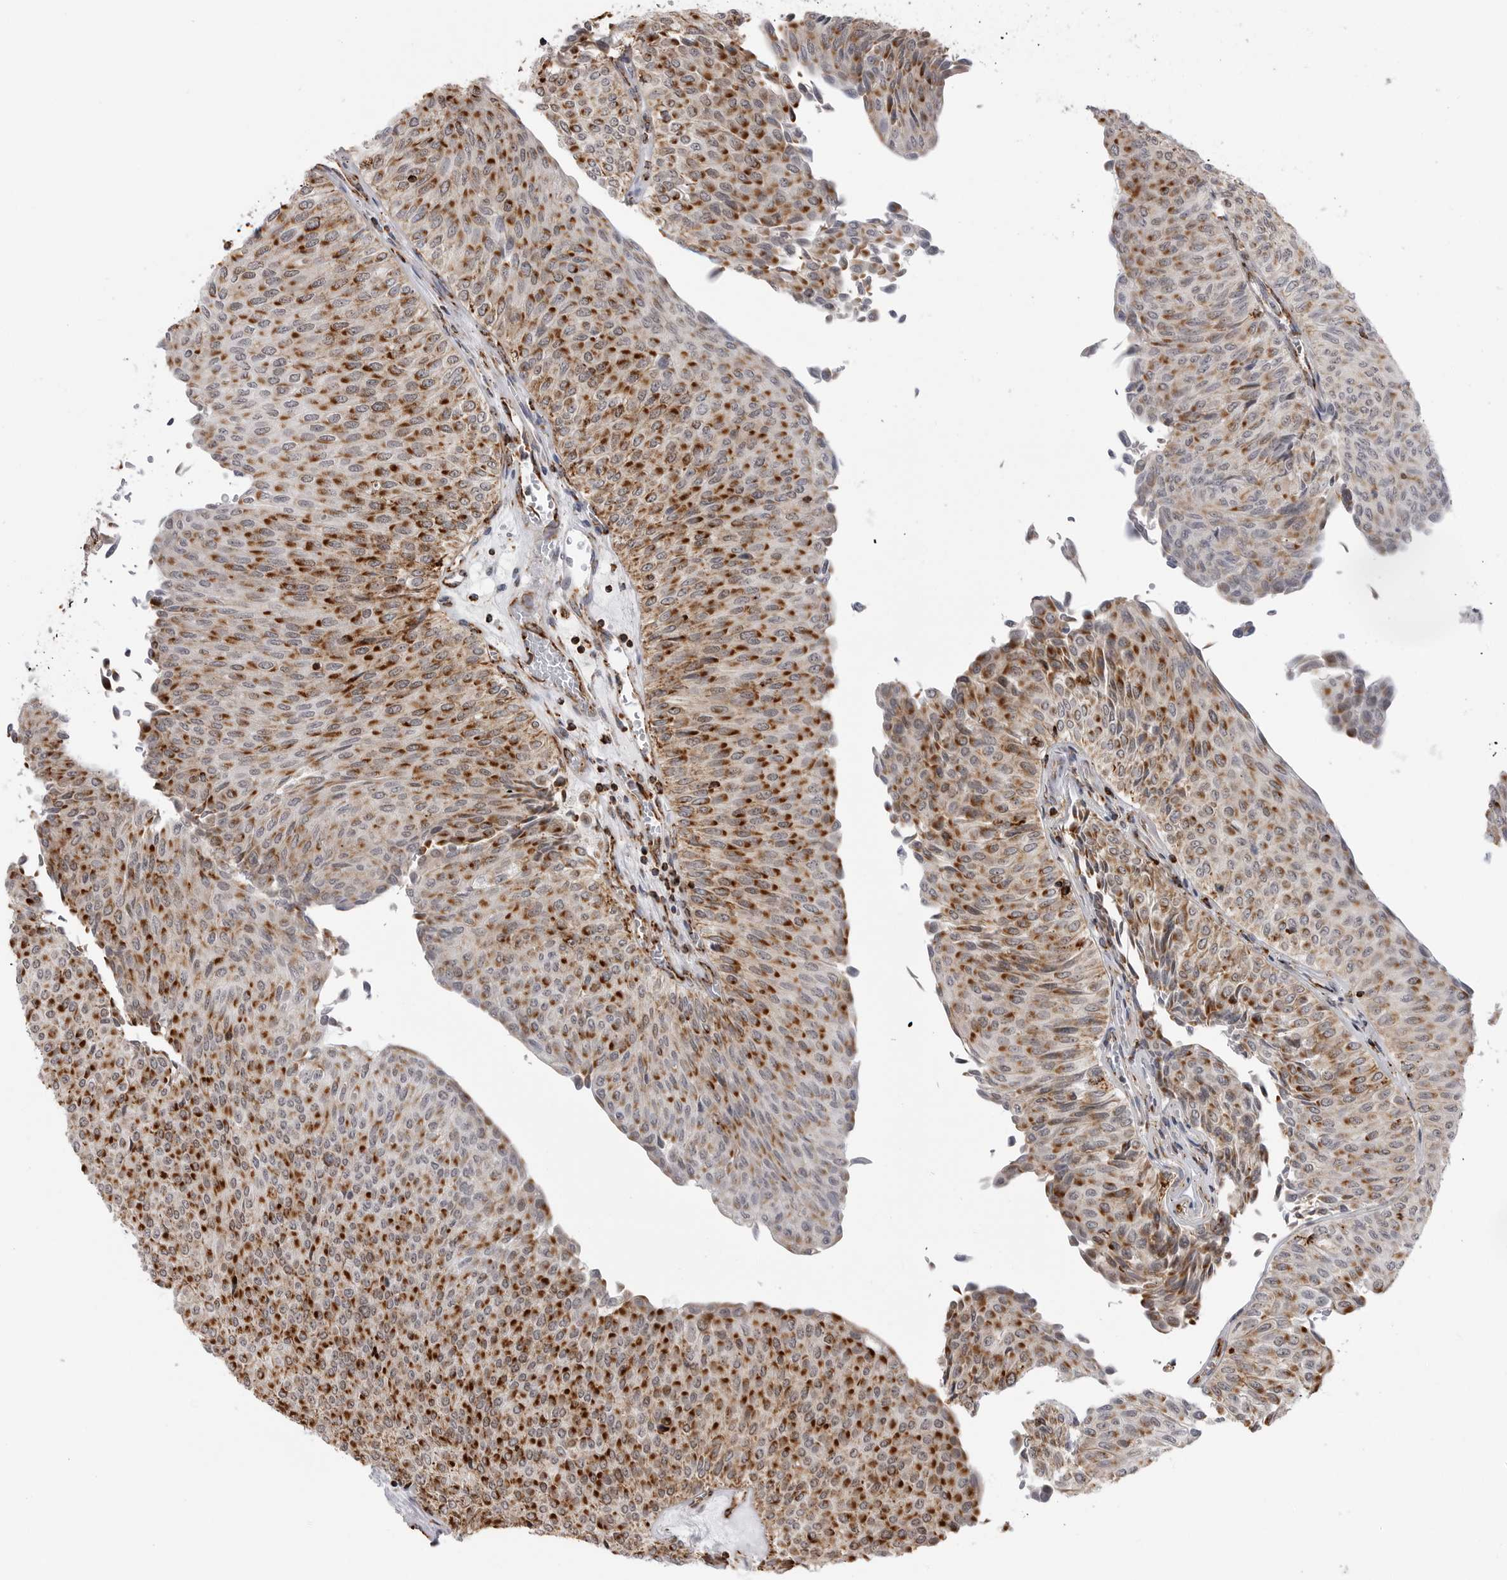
{"staining": {"intensity": "strong", "quantity": ">75%", "location": "cytoplasmic/membranous"}, "tissue": "urothelial cancer", "cell_type": "Tumor cells", "image_type": "cancer", "snomed": [{"axis": "morphology", "description": "Urothelial carcinoma, Low grade"}, {"axis": "topography", "description": "Urinary bladder"}], "caption": "The photomicrograph exhibits immunohistochemical staining of urothelial cancer. There is strong cytoplasmic/membranous positivity is identified in about >75% of tumor cells. Nuclei are stained in blue.", "gene": "COX5A", "patient": {"sex": "male", "age": 78}}